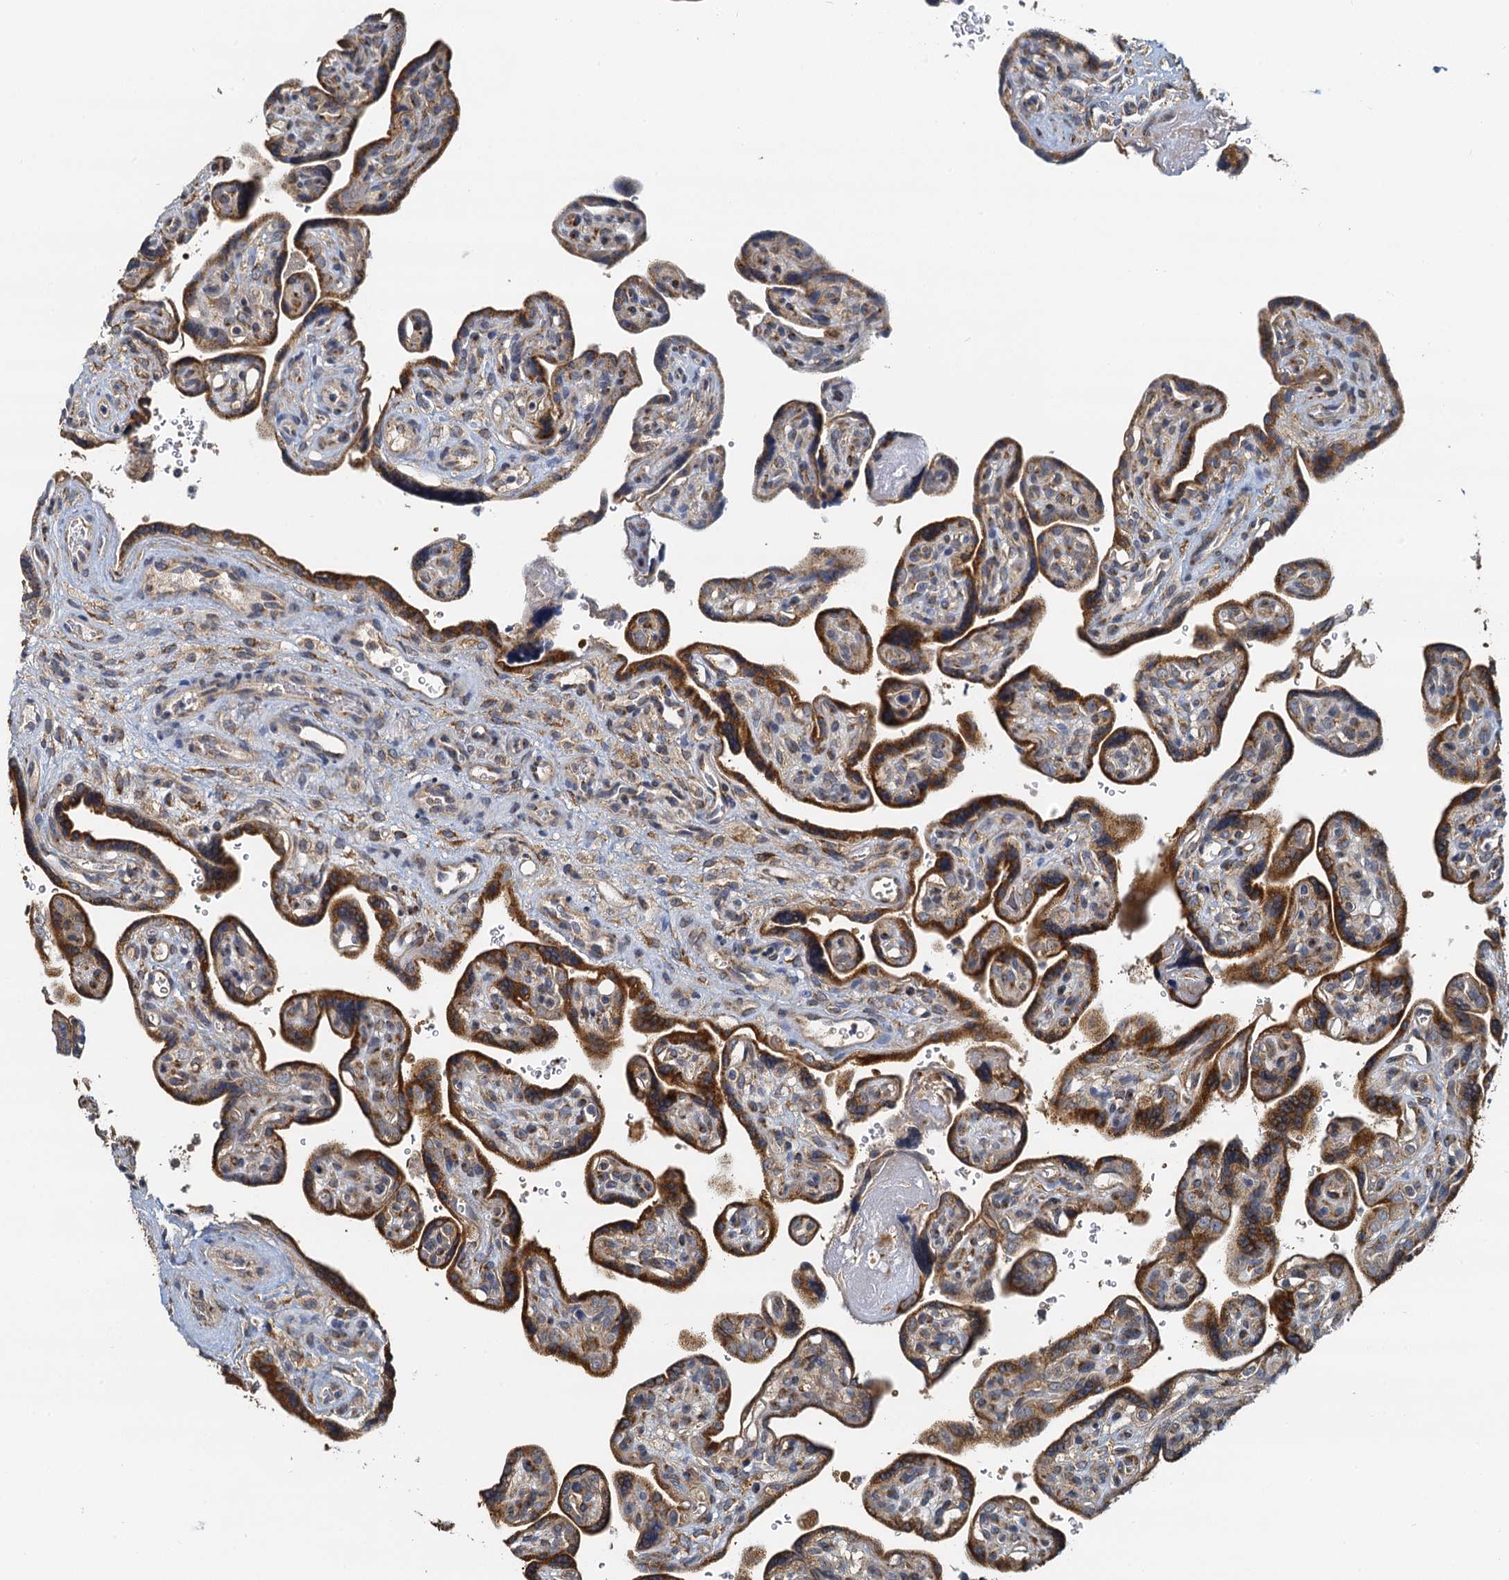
{"staining": {"intensity": "moderate", "quantity": ">75%", "location": "cytoplasmic/membranous"}, "tissue": "placenta", "cell_type": "Trophoblastic cells", "image_type": "normal", "snomed": [{"axis": "morphology", "description": "Normal tissue, NOS"}, {"axis": "topography", "description": "Placenta"}], "caption": "This photomicrograph reveals IHC staining of unremarkable human placenta, with medium moderate cytoplasmic/membranous positivity in about >75% of trophoblastic cells.", "gene": "NKAPD1", "patient": {"sex": "female", "age": 39}}